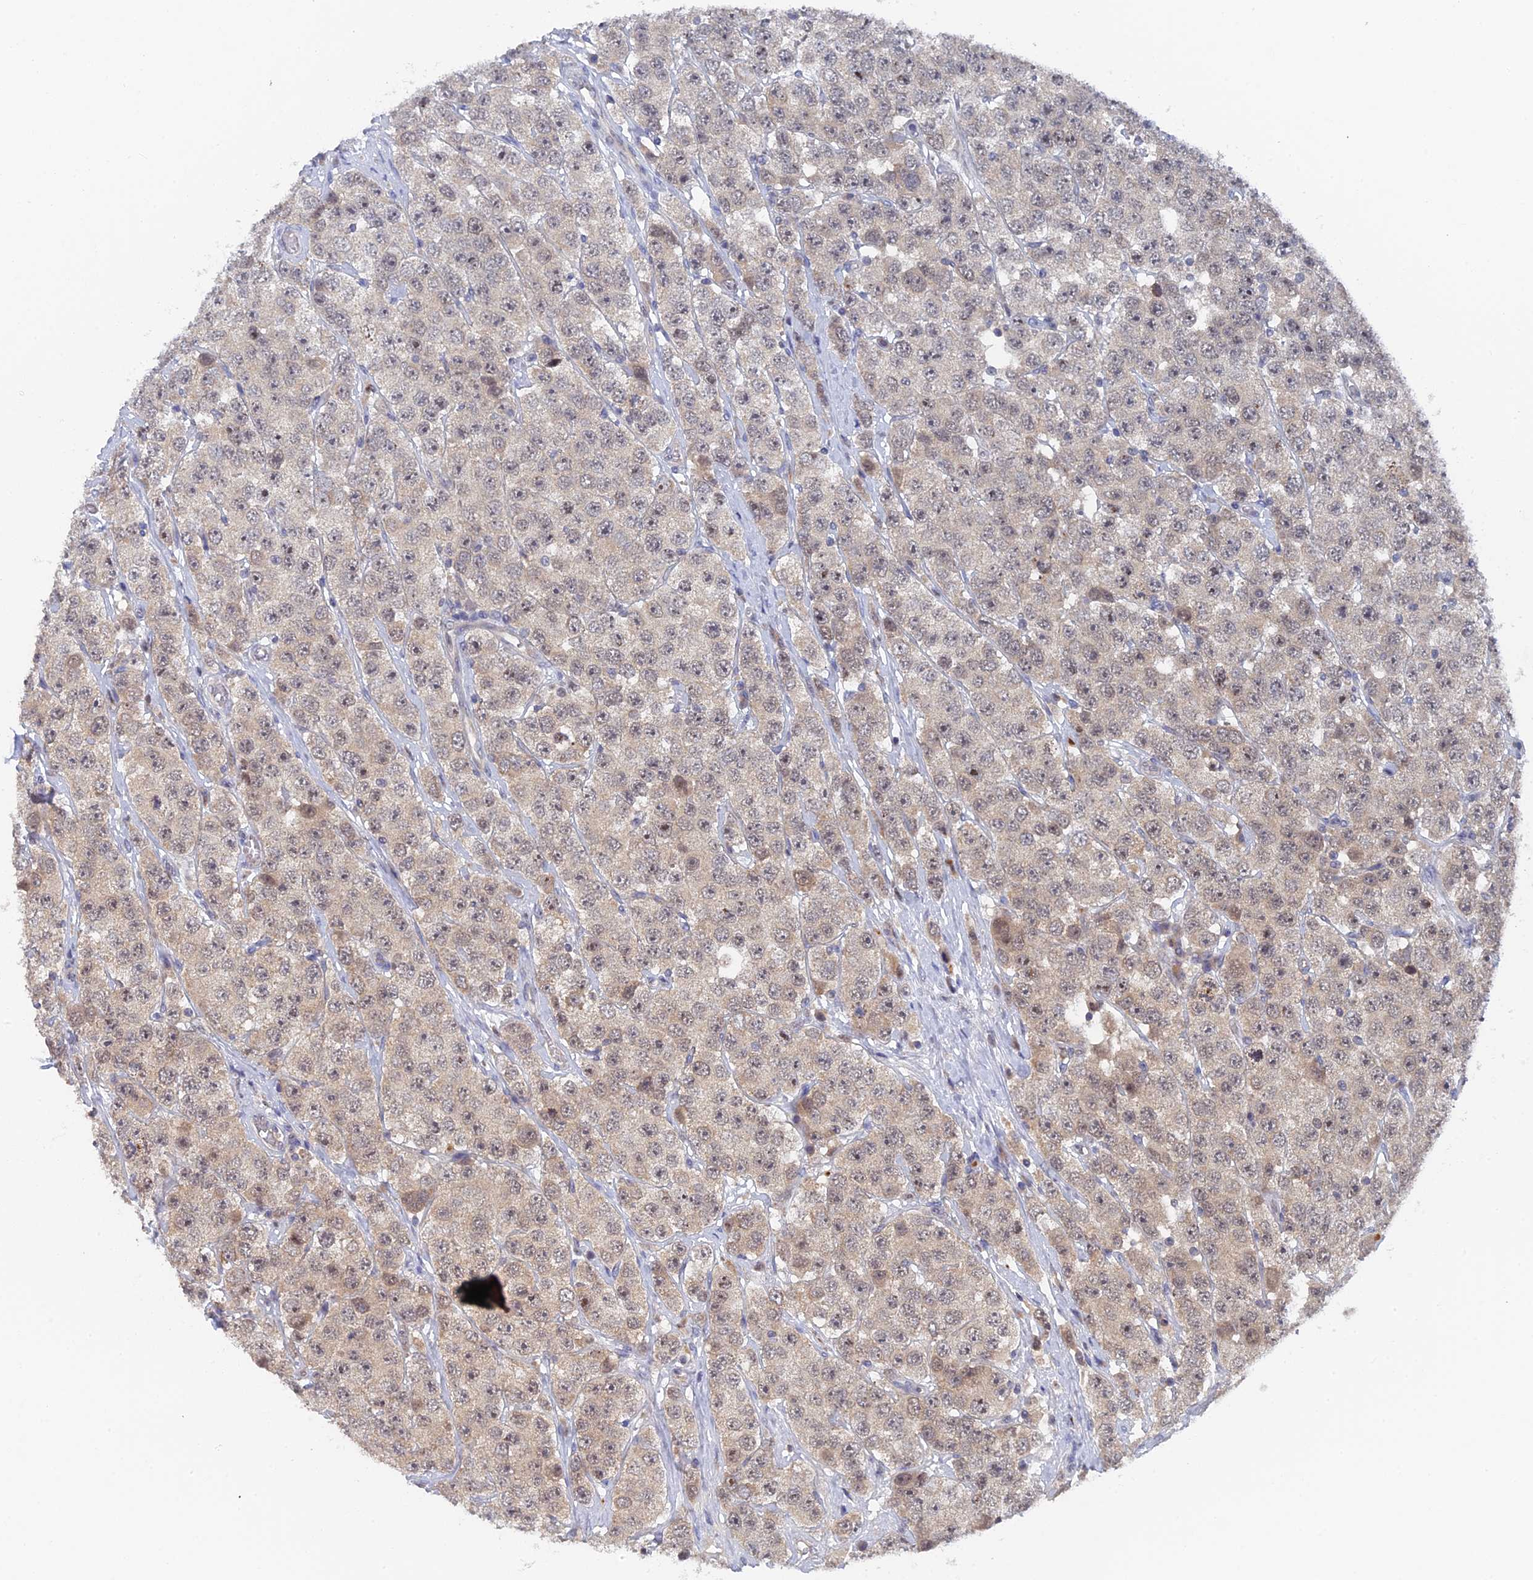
{"staining": {"intensity": "weak", "quantity": "<25%", "location": "cytoplasmic/membranous,nuclear"}, "tissue": "testis cancer", "cell_type": "Tumor cells", "image_type": "cancer", "snomed": [{"axis": "morphology", "description": "Seminoma, NOS"}, {"axis": "topography", "description": "Testis"}], "caption": "DAB (3,3'-diaminobenzidine) immunohistochemical staining of testis cancer (seminoma) shows no significant staining in tumor cells.", "gene": "MIGA2", "patient": {"sex": "male", "age": 28}}